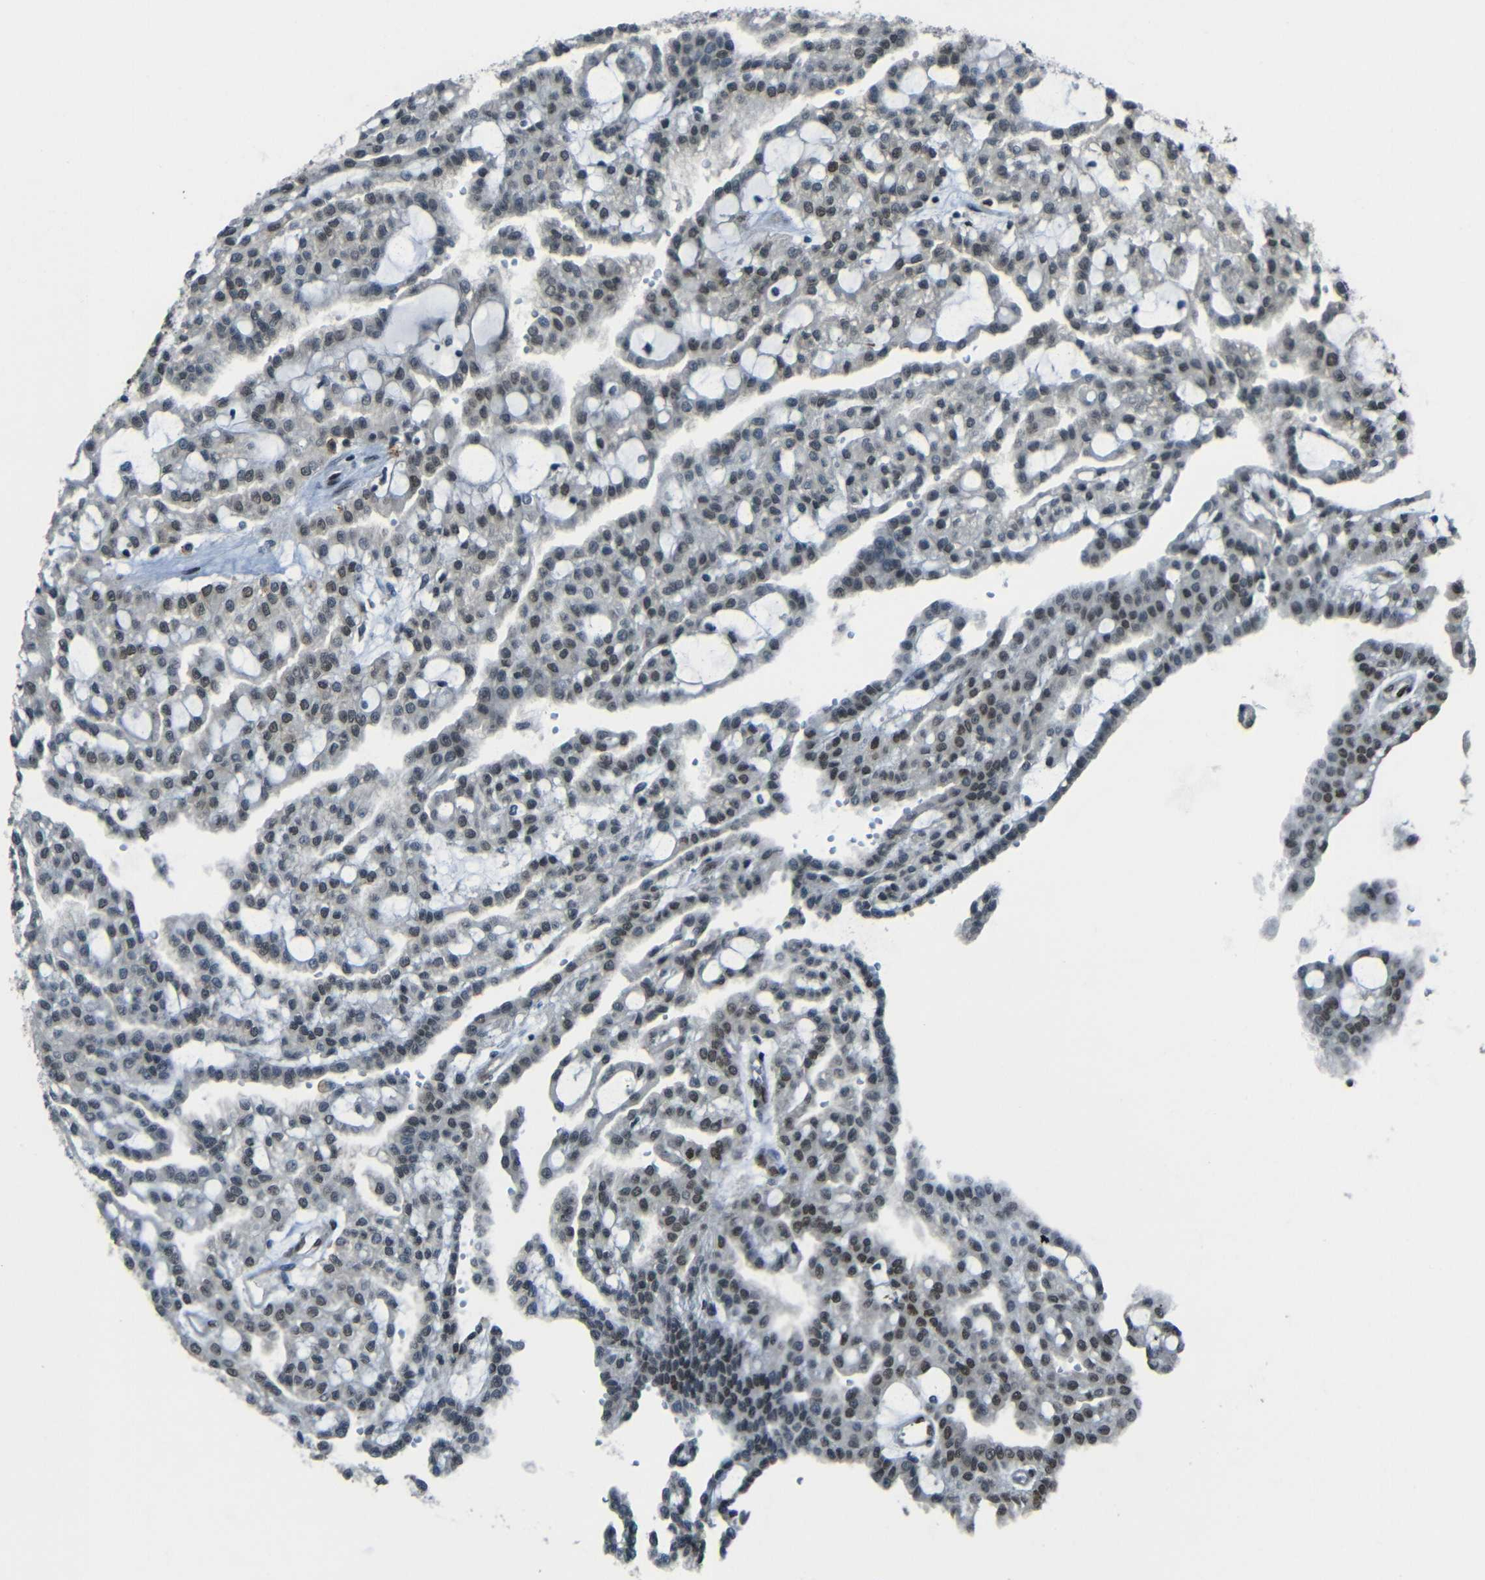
{"staining": {"intensity": "weak", "quantity": "<25%", "location": "nuclear"}, "tissue": "renal cancer", "cell_type": "Tumor cells", "image_type": "cancer", "snomed": [{"axis": "morphology", "description": "Adenocarcinoma, NOS"}, {"axis": "topography", "description": "Kidney"}], "caption": "The image displays no staining of tumor cells in adenocarcinoma (renal).", "gene": "PSIP1", "patient": {"sex": "male", "age": 63}}